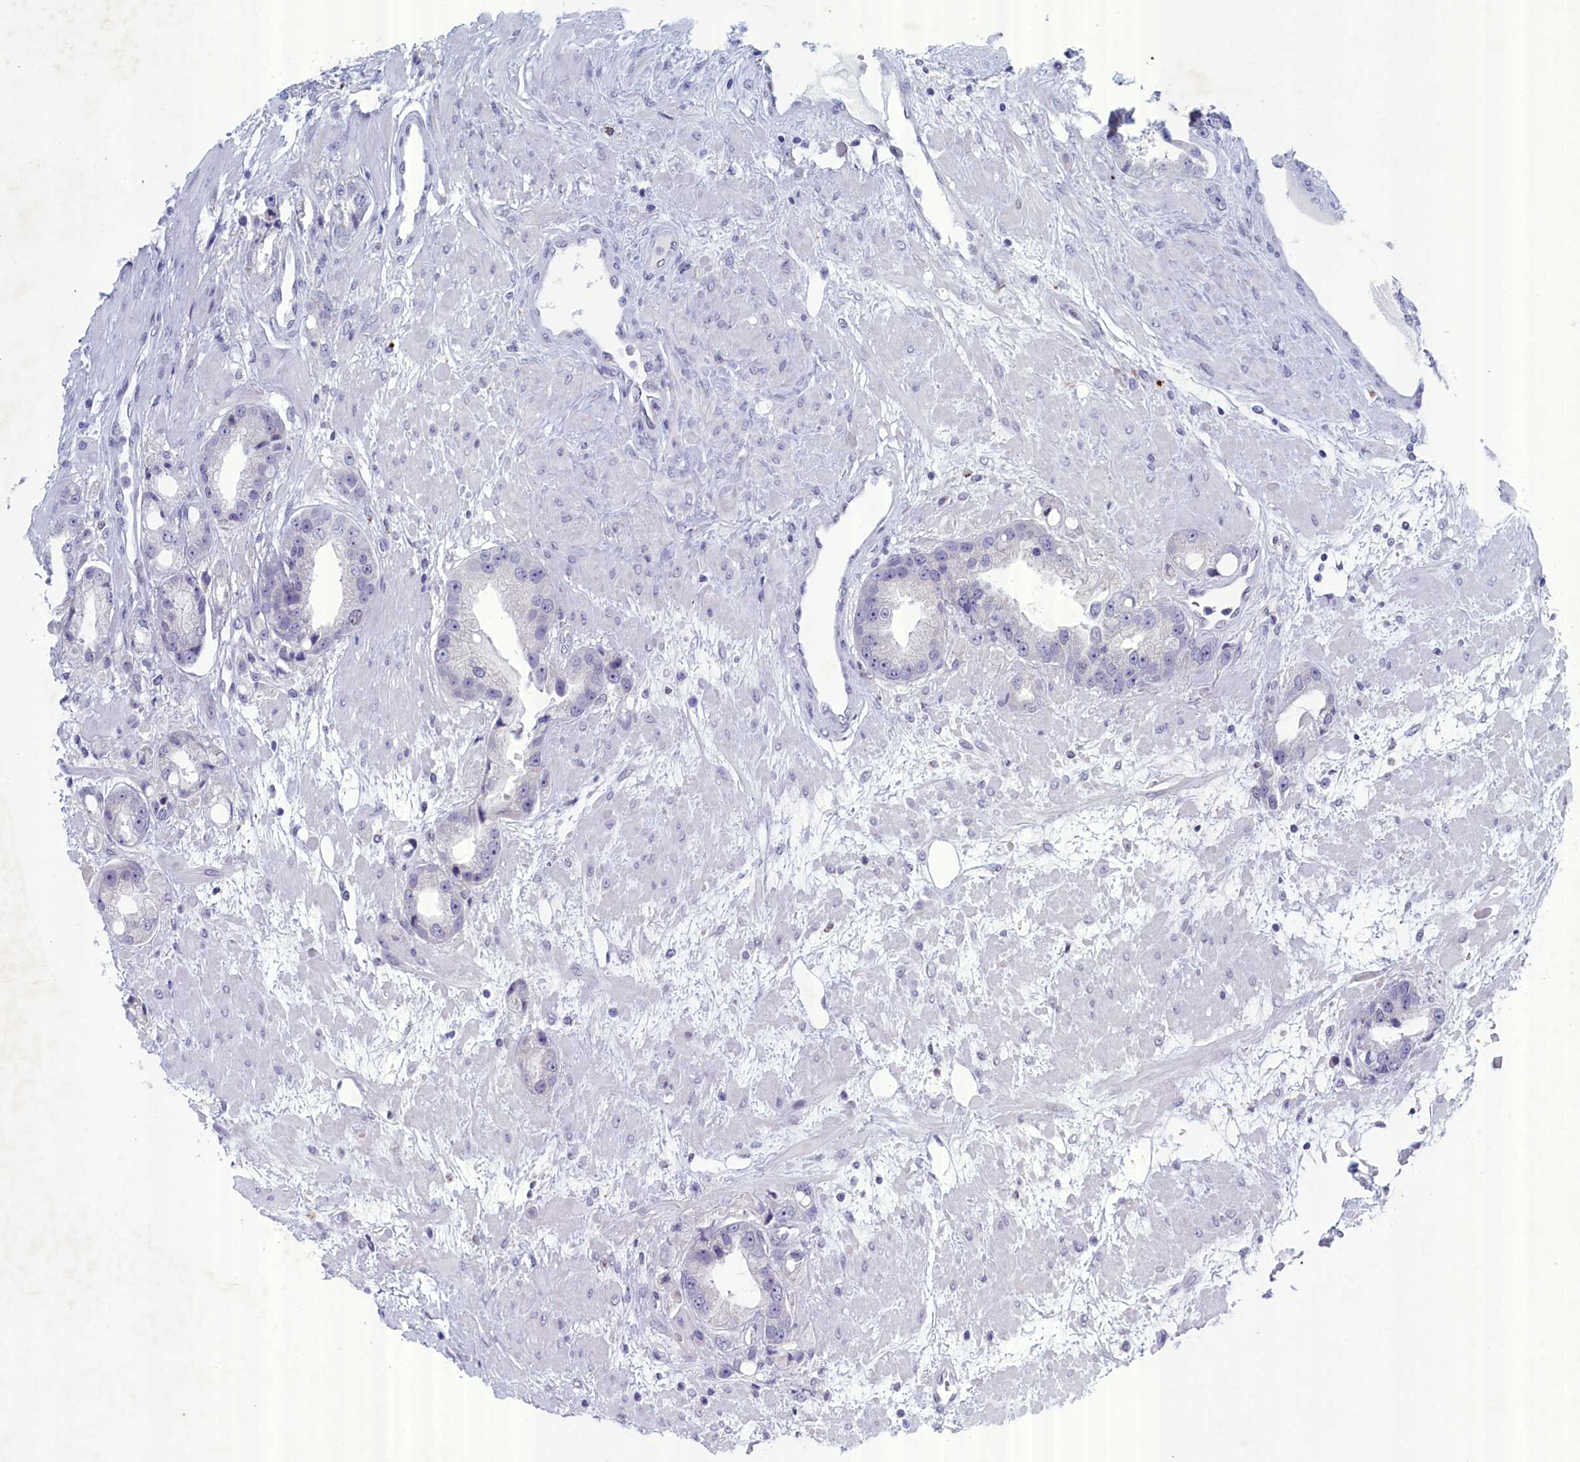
{"staining": {"intensity": "negative", "quantity": "none", "location": "none"}, "tissue": "prostate cancer", "cell_type": "Tumor cells", "image_type": "cancer", "snomed": [{"axis": "morphology", "description": "Adenocarcinoma, Low grade"}, {"axis": "topography", "description": "Prostate"}], "caption": "Photomicrograph shows no protein staining in tumor cells of prostate adenocarcinoma (low-grade) tissue.", "gene": "WDR76", "patient": {"sex": "male", "age": 67}}